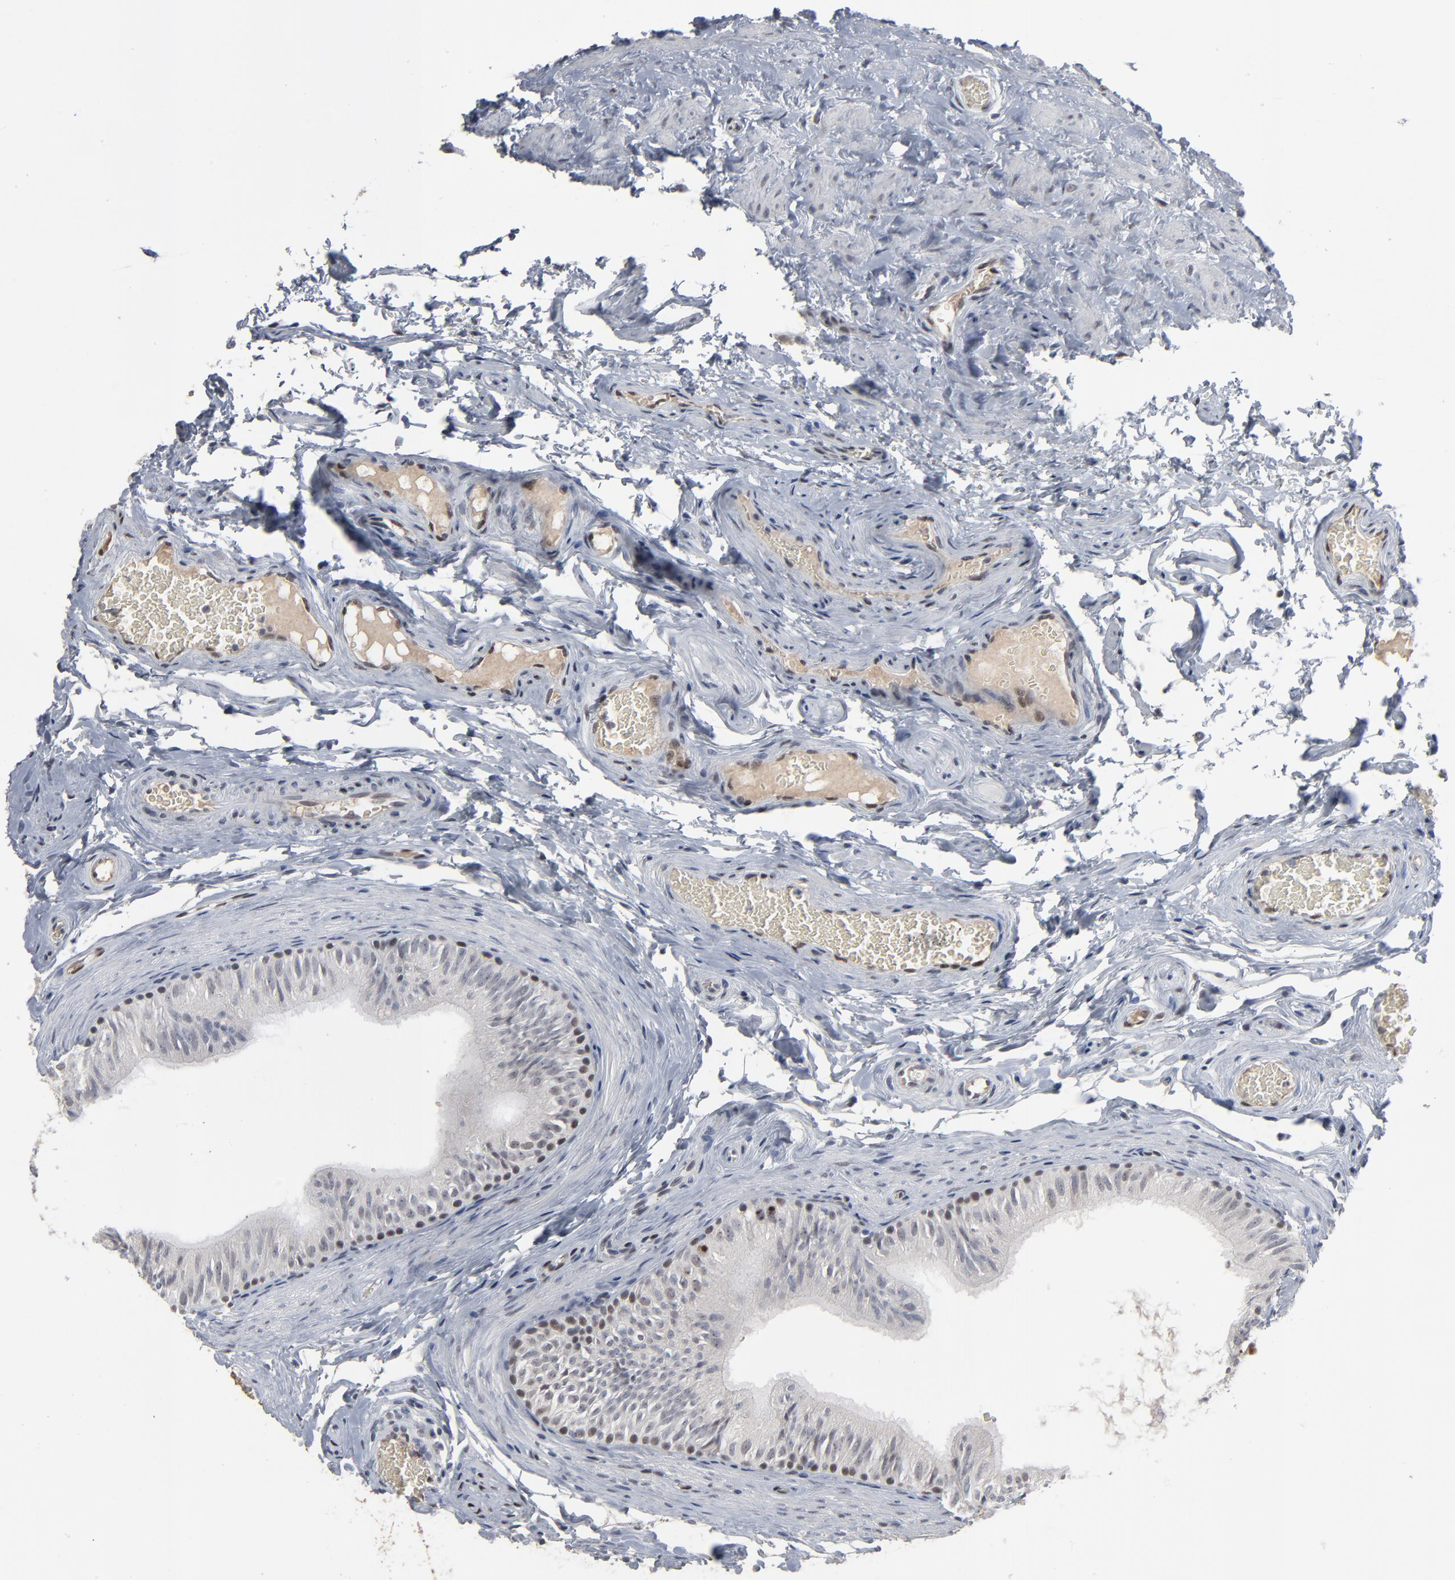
{"staining": {"intensity": "negative", "quantity": "none", "location": "none"}, "tissue": "epididymis", "cell_type": "Glandular cells", "image_type": "normal", "snomed": [{"axis": "morphology", "description": "Normal tissue, NOS"}, {"axis": "topography", "description": "Testis"}, {"axis": "topography", "description": "Epididymis"}], "caption": "Immunohistochemistry micrograph of unremarkable epididymis: epididymis stained with DAB (3,3'-diaminobenzidine) displays no significant protein expression in glandular cells.", "gene": "ATF7", "patient": {"sex": "male", "age": 36}}